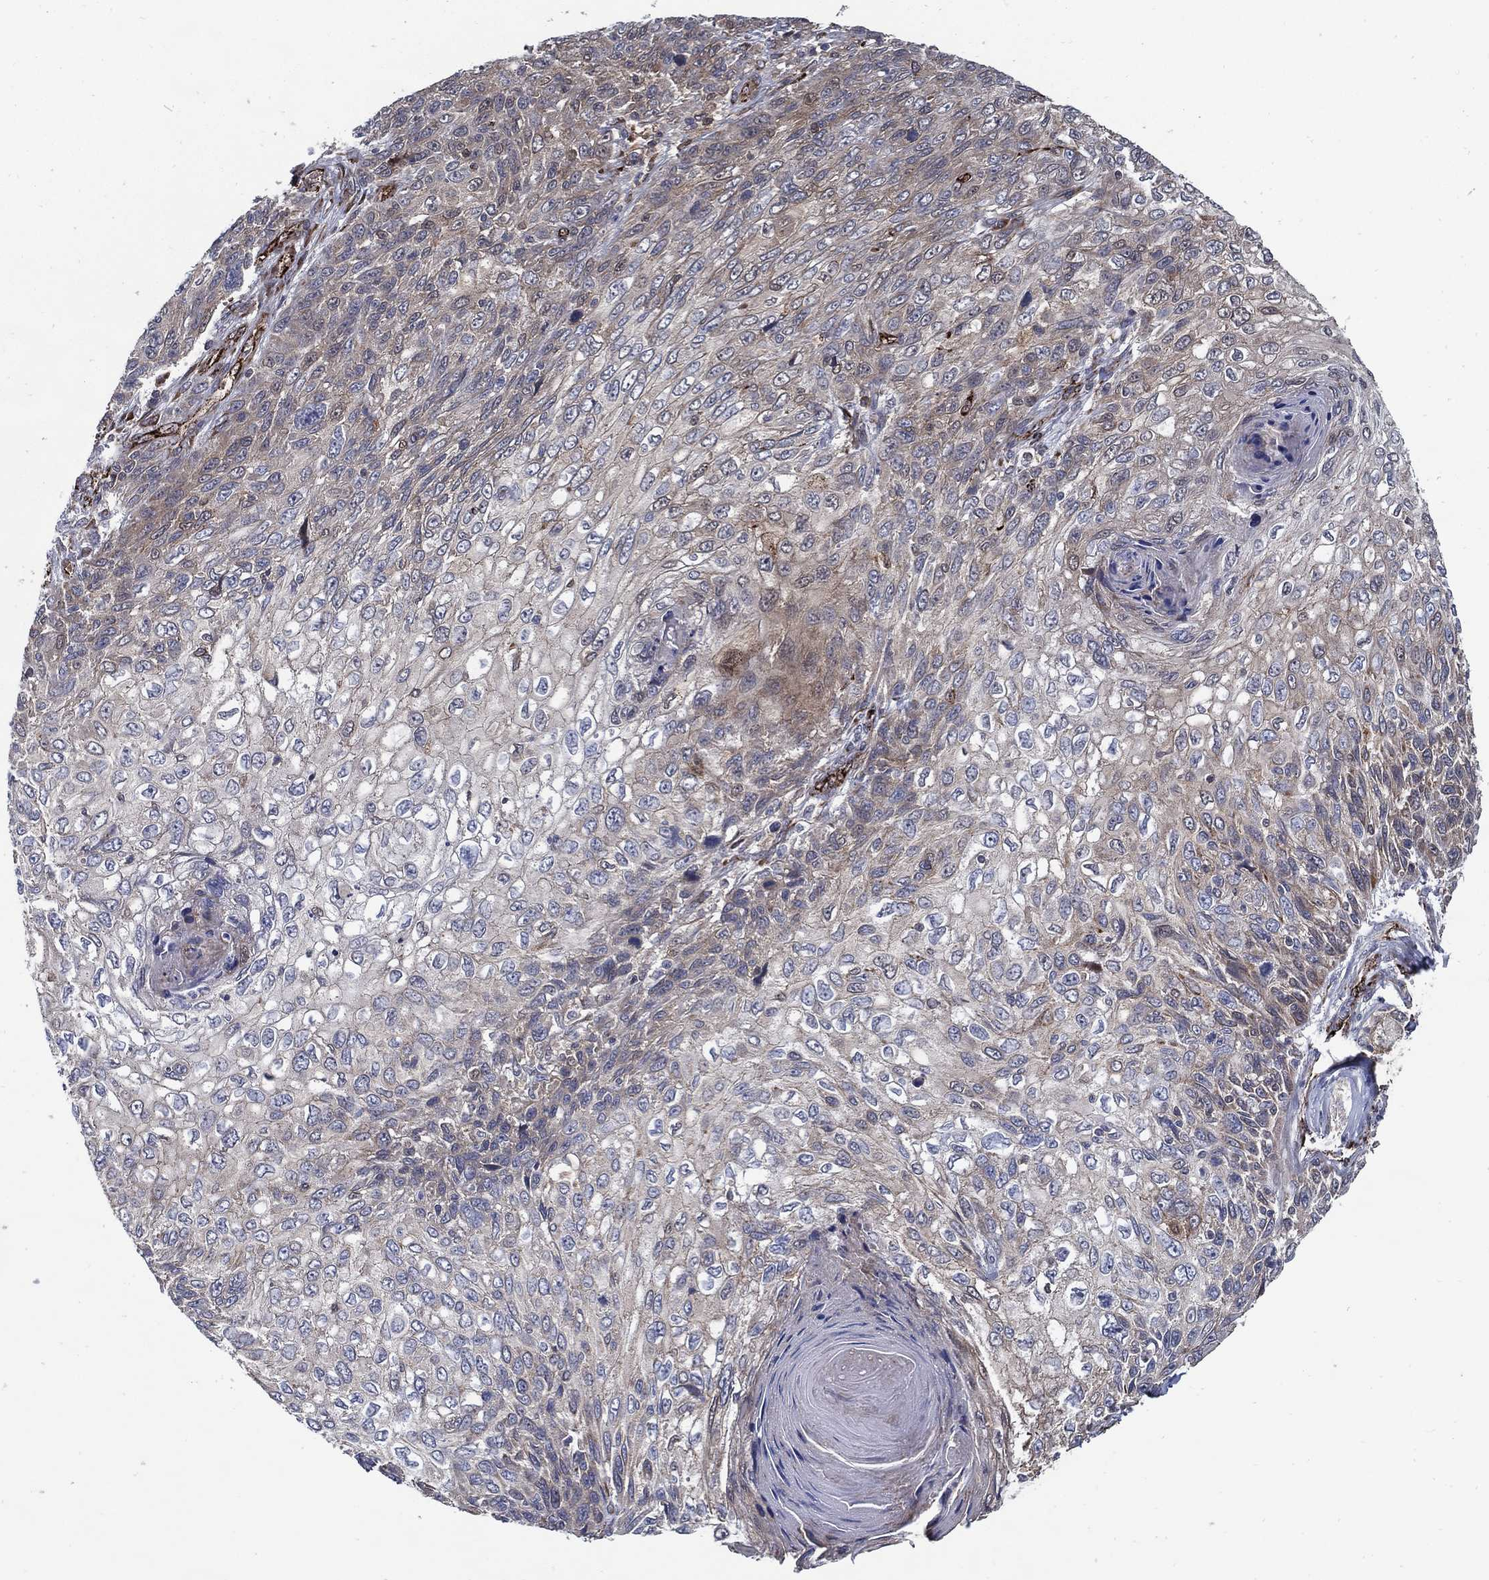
{"staining": {"intensity": "weak", "quantity": "<25%", "location": "cytoplasmic/membranous"}, "tissue": "skin cancer", "cell_type": "Tumor cells", "image_type": "cancer", "snomed": [{"axis": "morphology", "description": "Squamous cell carcinoma, NOS"}, {"axis": "topography", "description": "Skin"}], "caption": "A micrograph of skin squamous cell carcinoma stained for a protein reveals no brown staining in tumor cells.", "gene": "ARHGAP11A", "patient": {"sex": "male", "age": 92}}